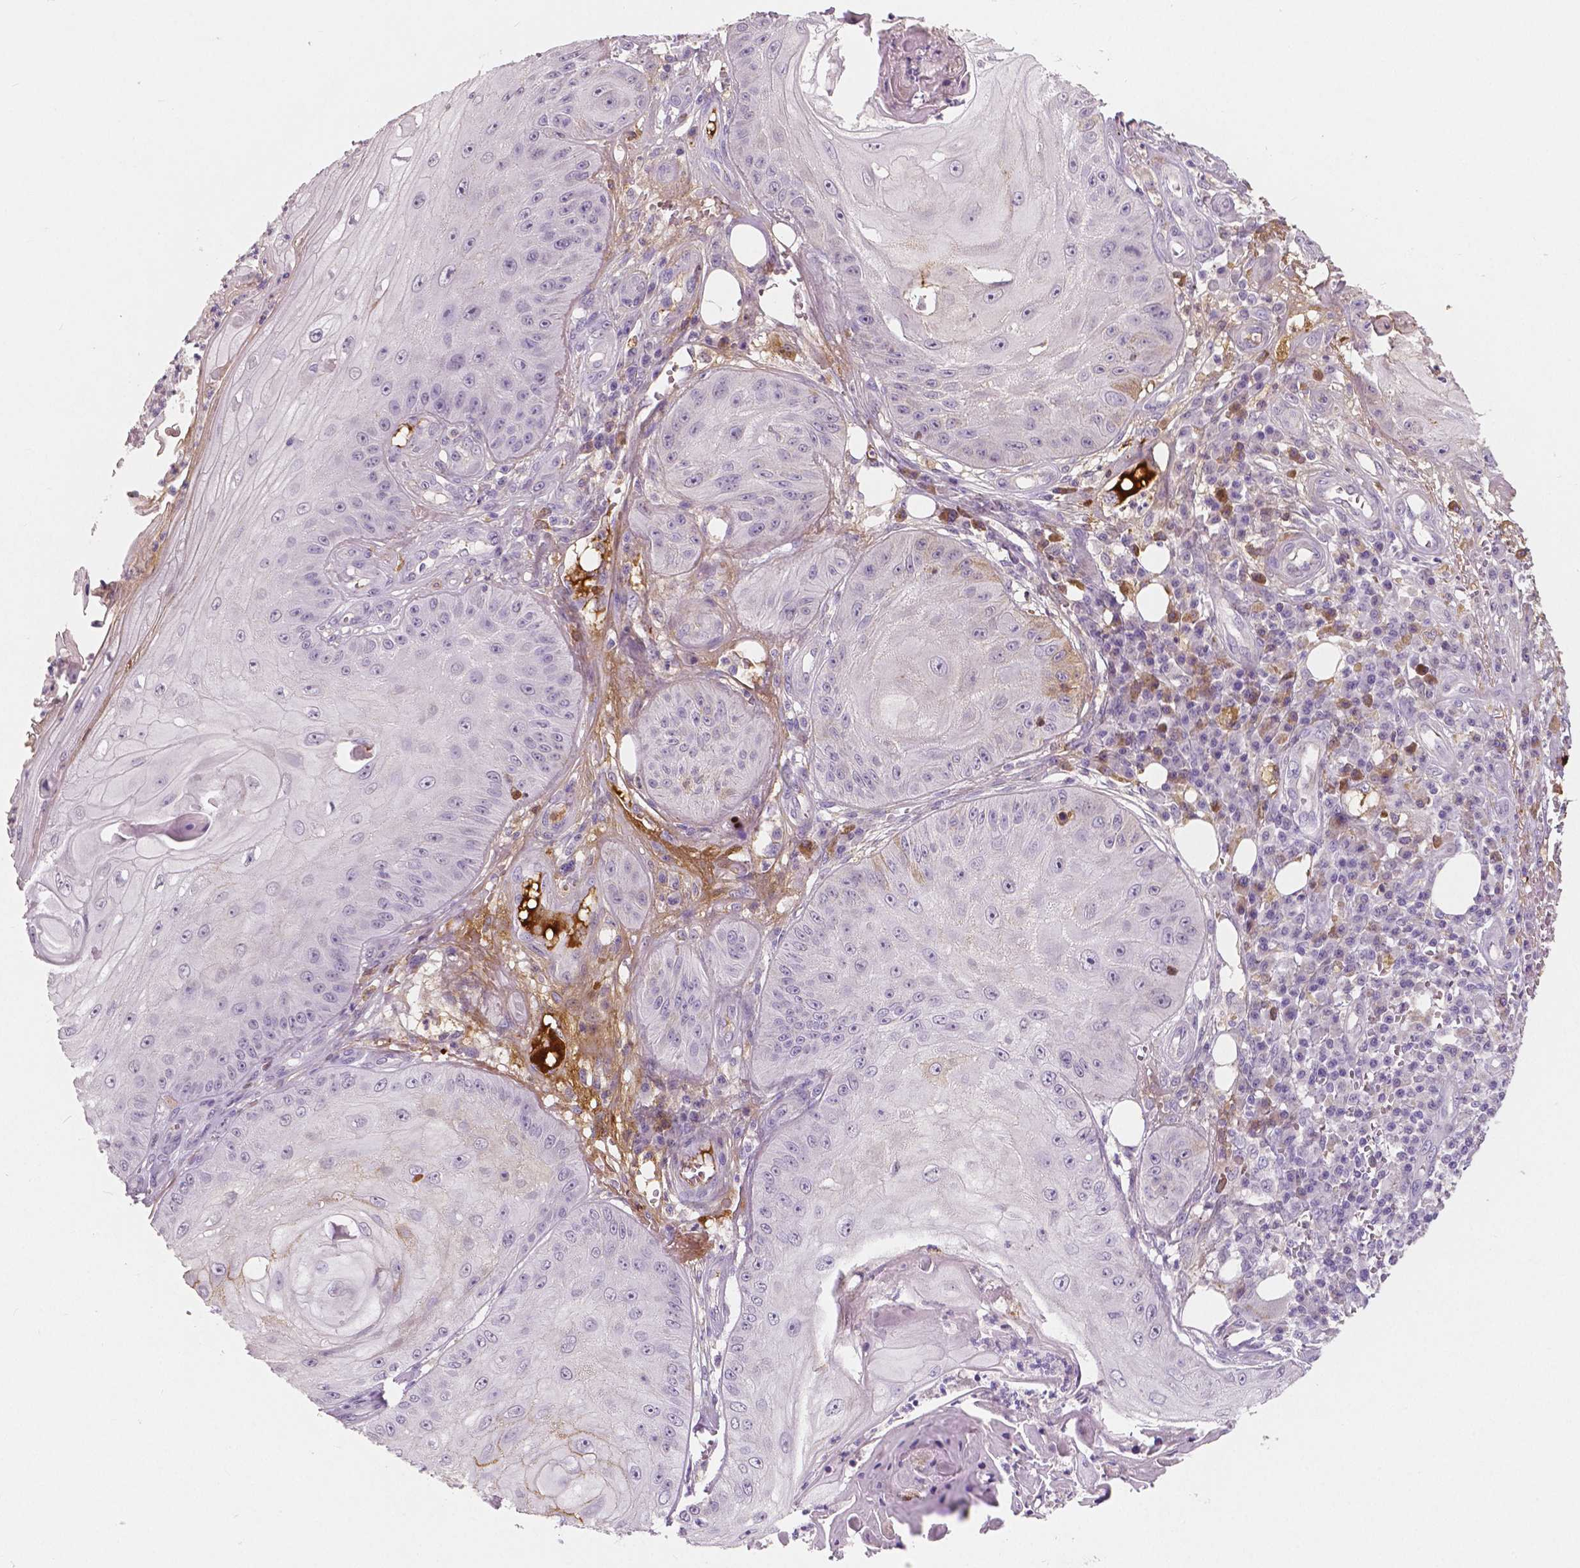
{"staining": {"intensity": "negative", "quantity": "none", "location": "none"}, "tissue": "skin cancer", "cell_type": "Tumor cells", "image_type": "cancer", "snomed": [{"axis": "morphology", "description": "Squamous cell carcinoma, NOS"}, {"axis": "topography", "description": "Skin"}], "caption": "The IHC histopathology image has no significant staining in tumor cells of skin cancer tissue.", "gene": "APOA4", "patient": {"sex": "male", "age": 70}}